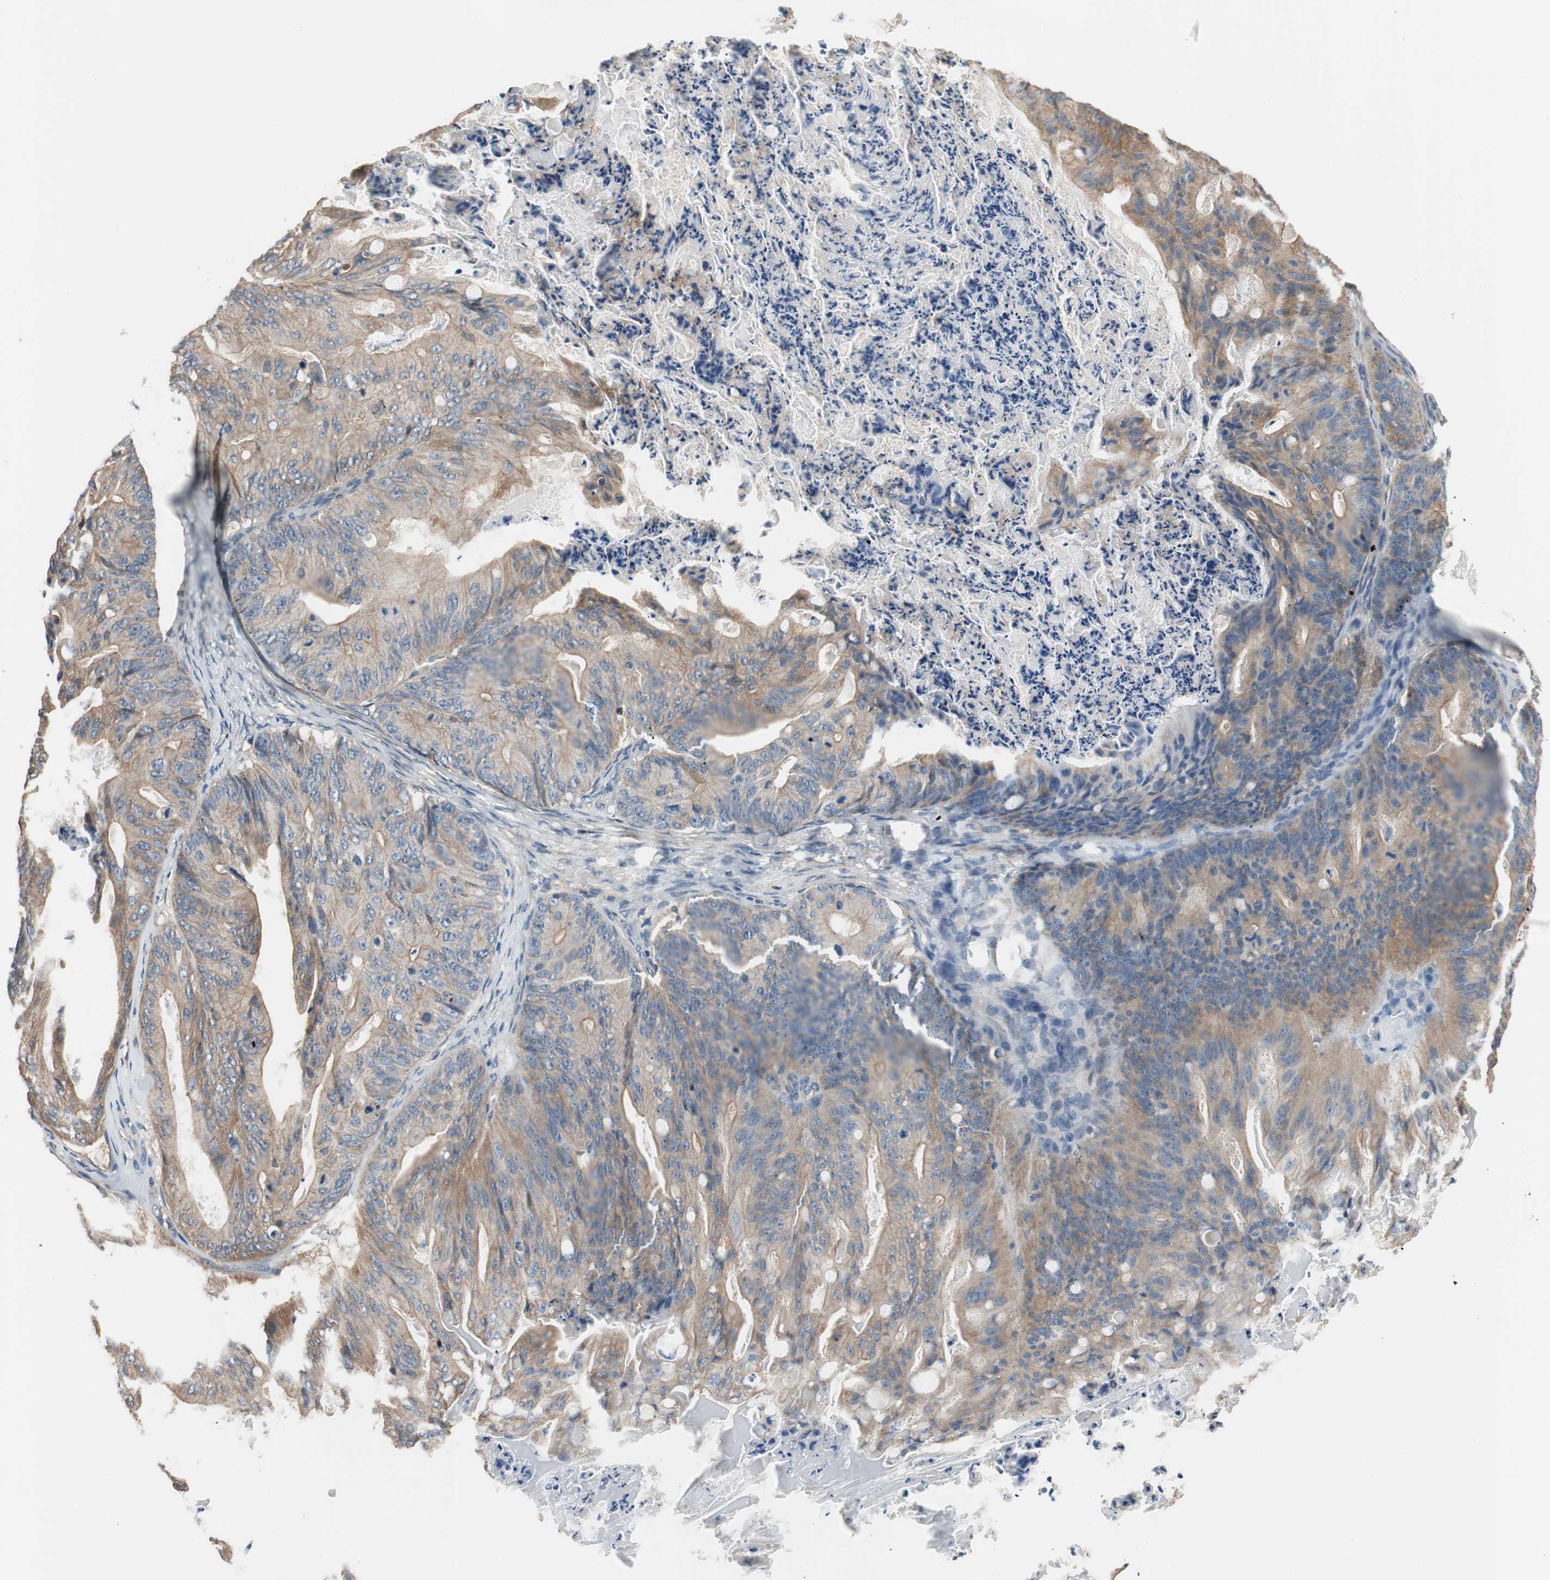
{"staining": {"intensity": "moderate", "quantity": ">75%", "location": "cytoplasmic/membranous"}, "tissue": "ovarian cancer", "cell_type": "Tumor cells", "image_type": "cancer", "snomed": [{"axis": "morphology", "description": "Cystadenocarcinoma, mucinous, NOS"}, {"axis": "topography", "description": "Ovary"}], "caption": "A medium amount of moderate cytoplasmic/membranous positivity is seen in approximately >75% of tumor cells in mucinous cystadenocarcinoma (ovarian) tissue.", "gene": "CALML3", "patient": {"sex": "female", "age": 36}}